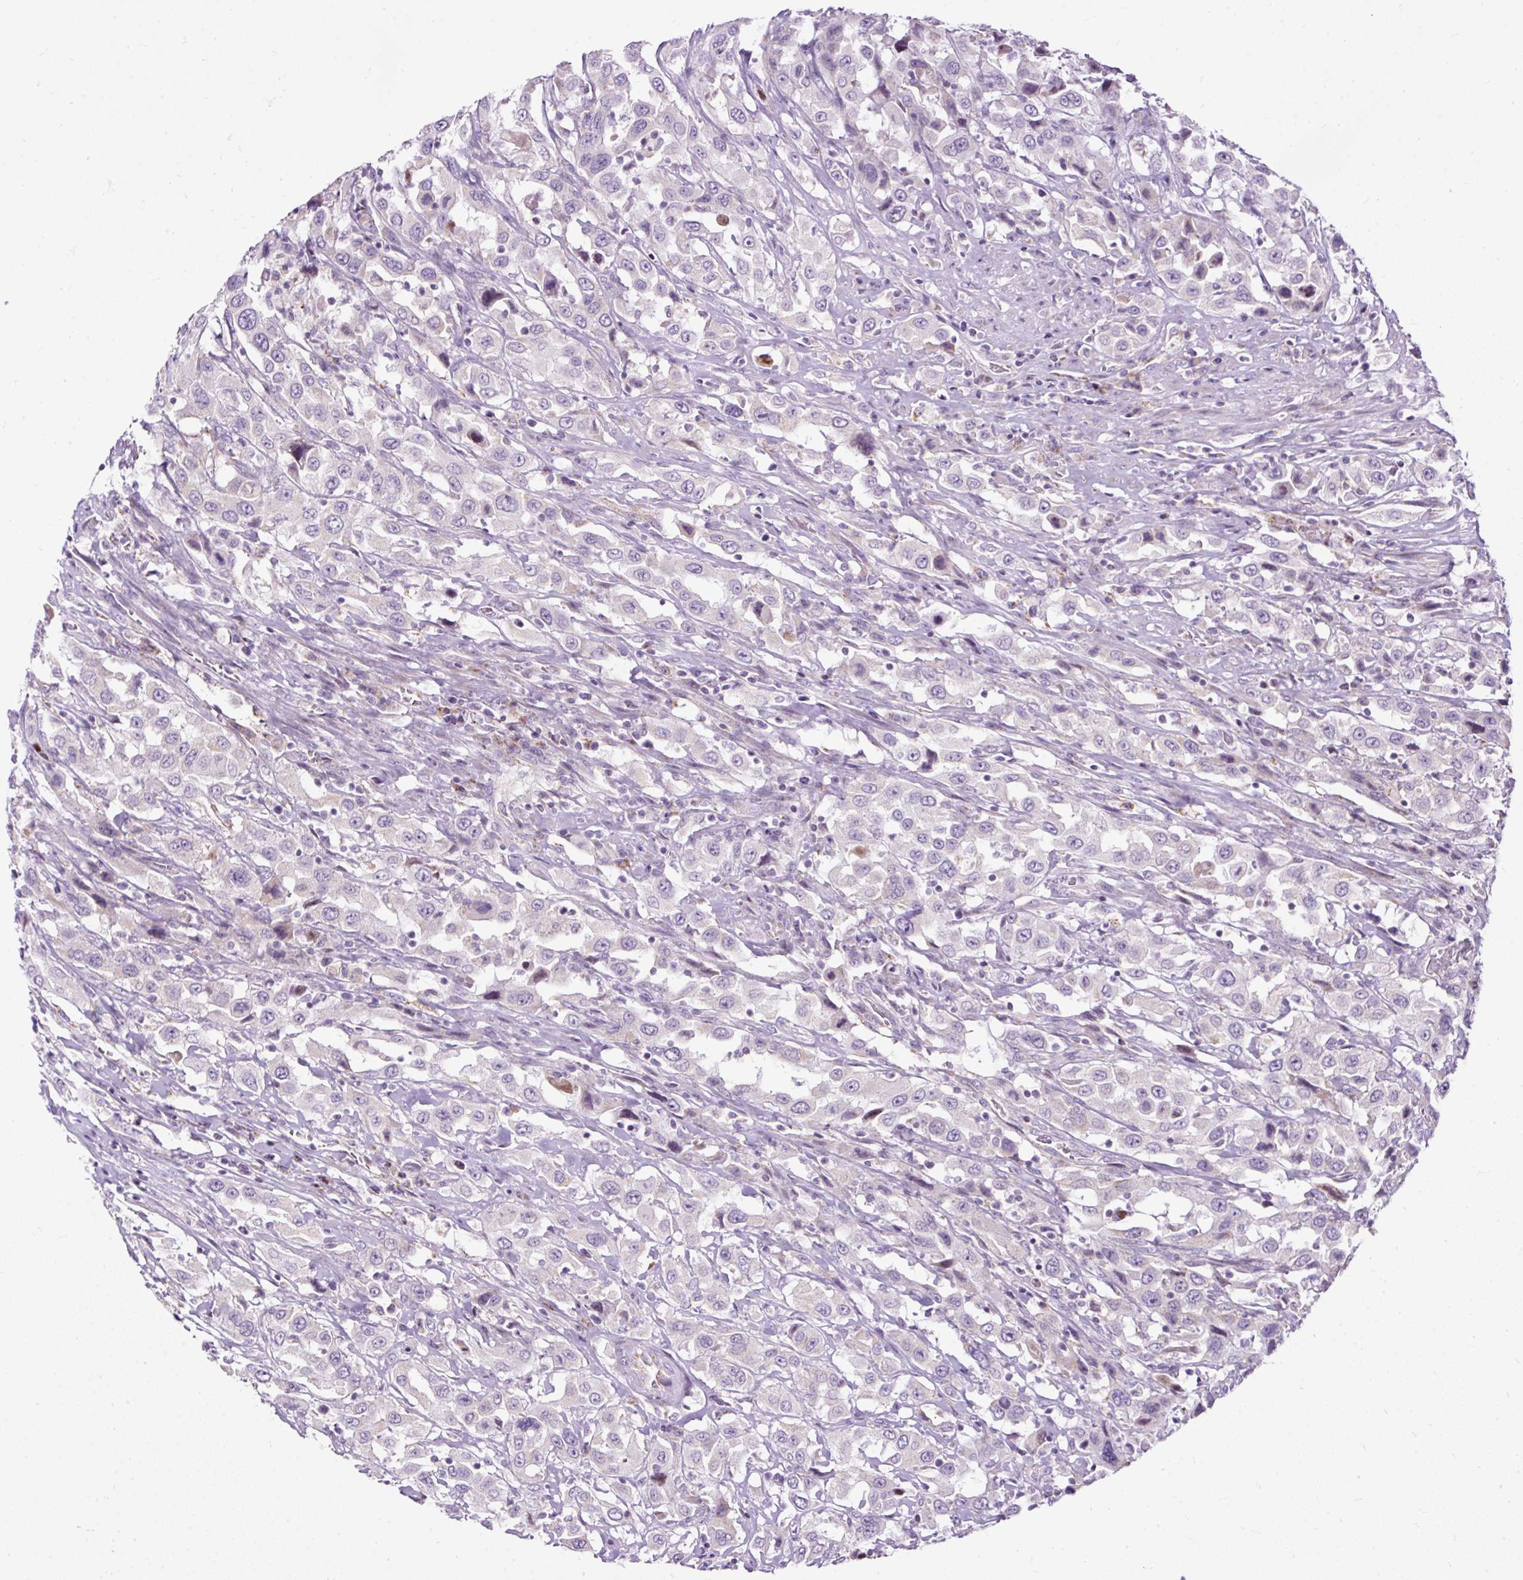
{"staining": {"intensity": "negative", "quantity": "none", "location": "none"}, "tissue": "urothelial cancer", "cell_type": "Tumor cells", "image_type": "cancer", "snomed": [{"axis": "morphology", "description": "Urothelial carcinoma, High grade"}, {"axis": "topography", "description": "Urinary bladder"}], "caption": "Immunohistochemistry (IHC) image of neoplastic tissue: urothelial cancer stained with DAB (3,3'-diaminobenzidine) reveals no significant protein expression in tumor cells.", "gene": "FMC1", "patient": {"sex": "male", "age": 61}}